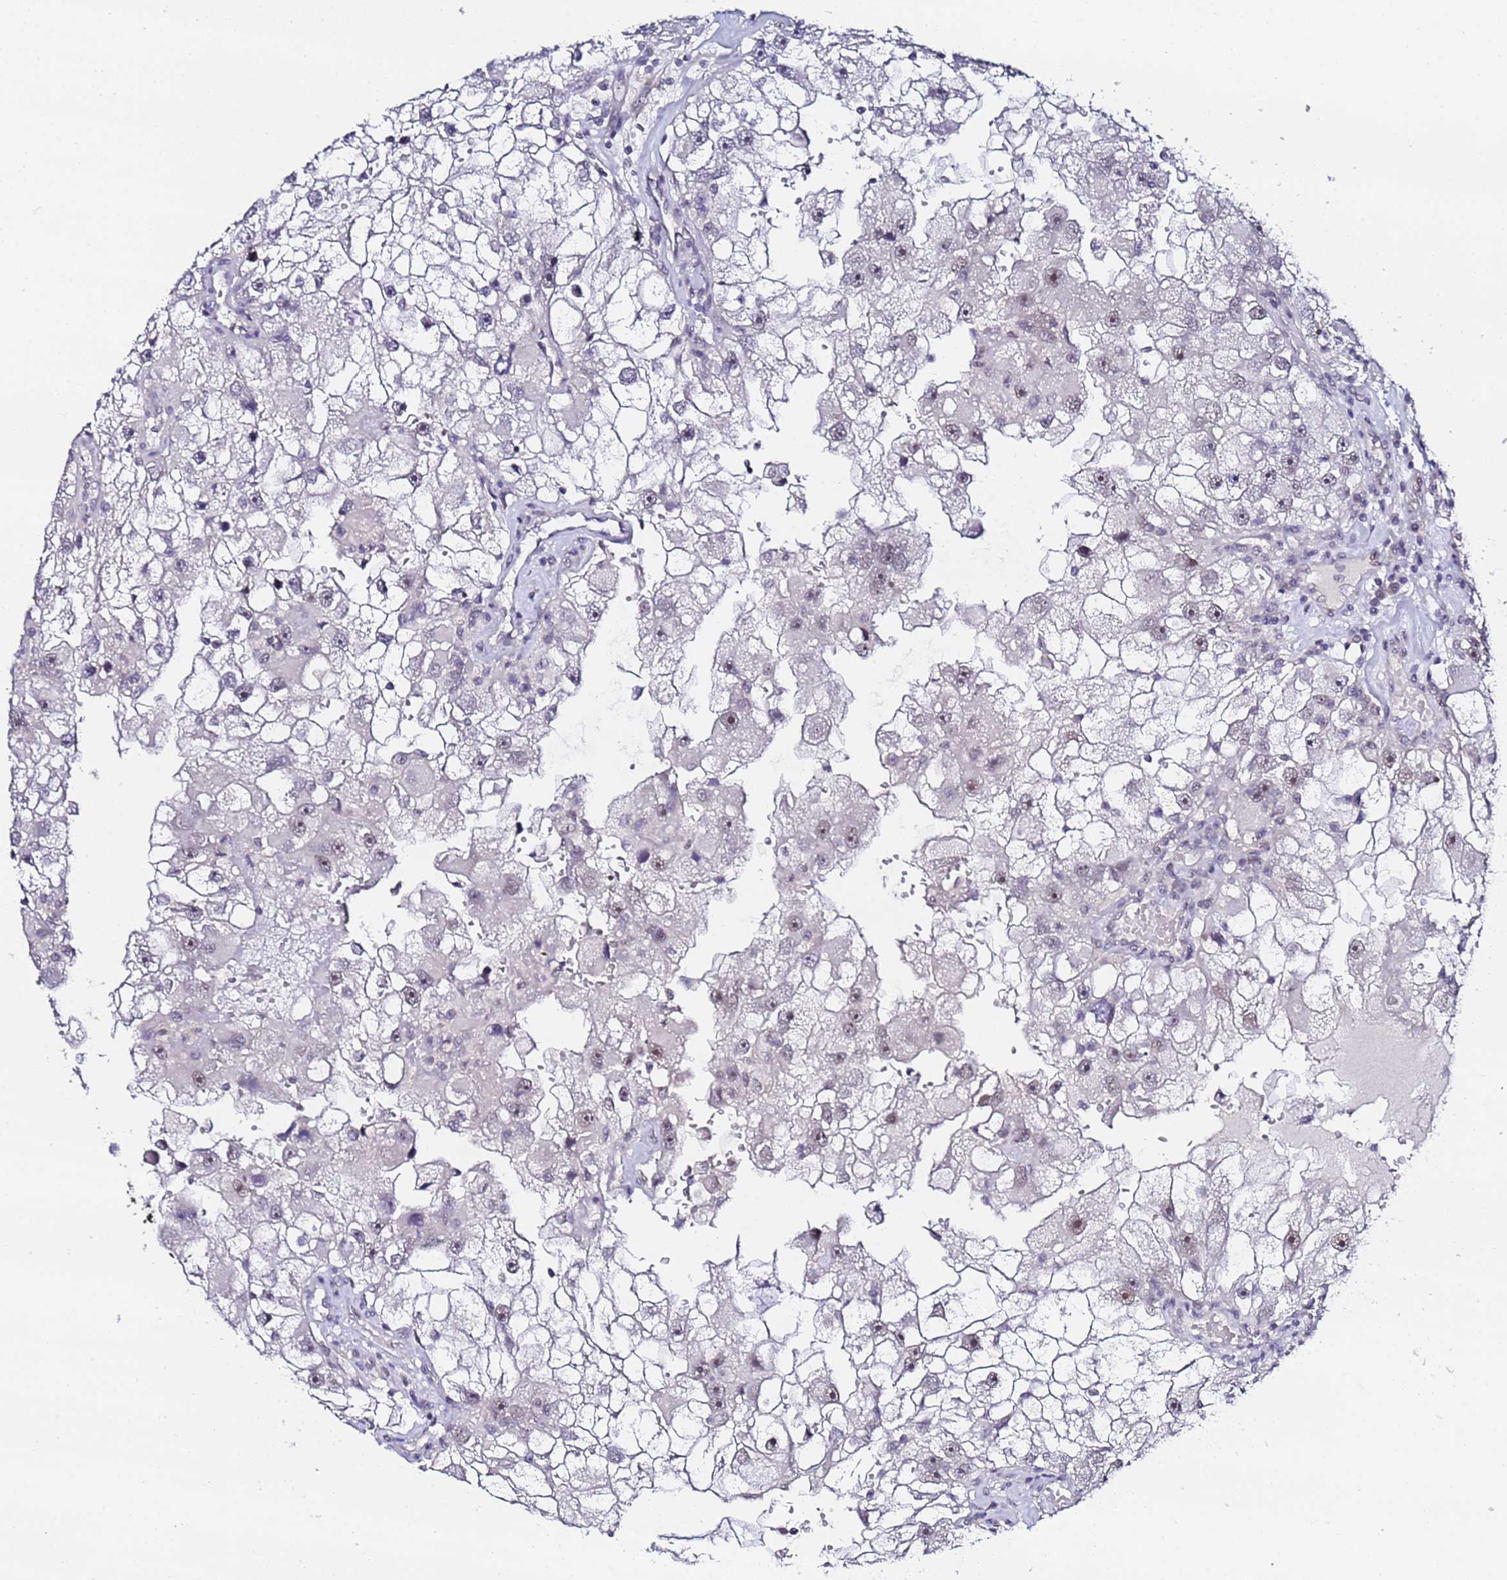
{"staining": {"intensity": "weak", "quantity": "<25%", "location": "nuclear"}, "tissue": "renal cancer", "cell_type": "Tumor cells", "image_type": "cancer", "snomed": [{"axis": "morphology", "description": "Adenocarcinoma, NOS"}, {"axis": "topography", "description": "Kidney"}], "caption": "The immunohistochemistry (IHC) histopathology image has no significant expression in tumor cells of renal cancer tissue.", "gene": "LSM3", "patient": {"sex": "male", "age": 63}}